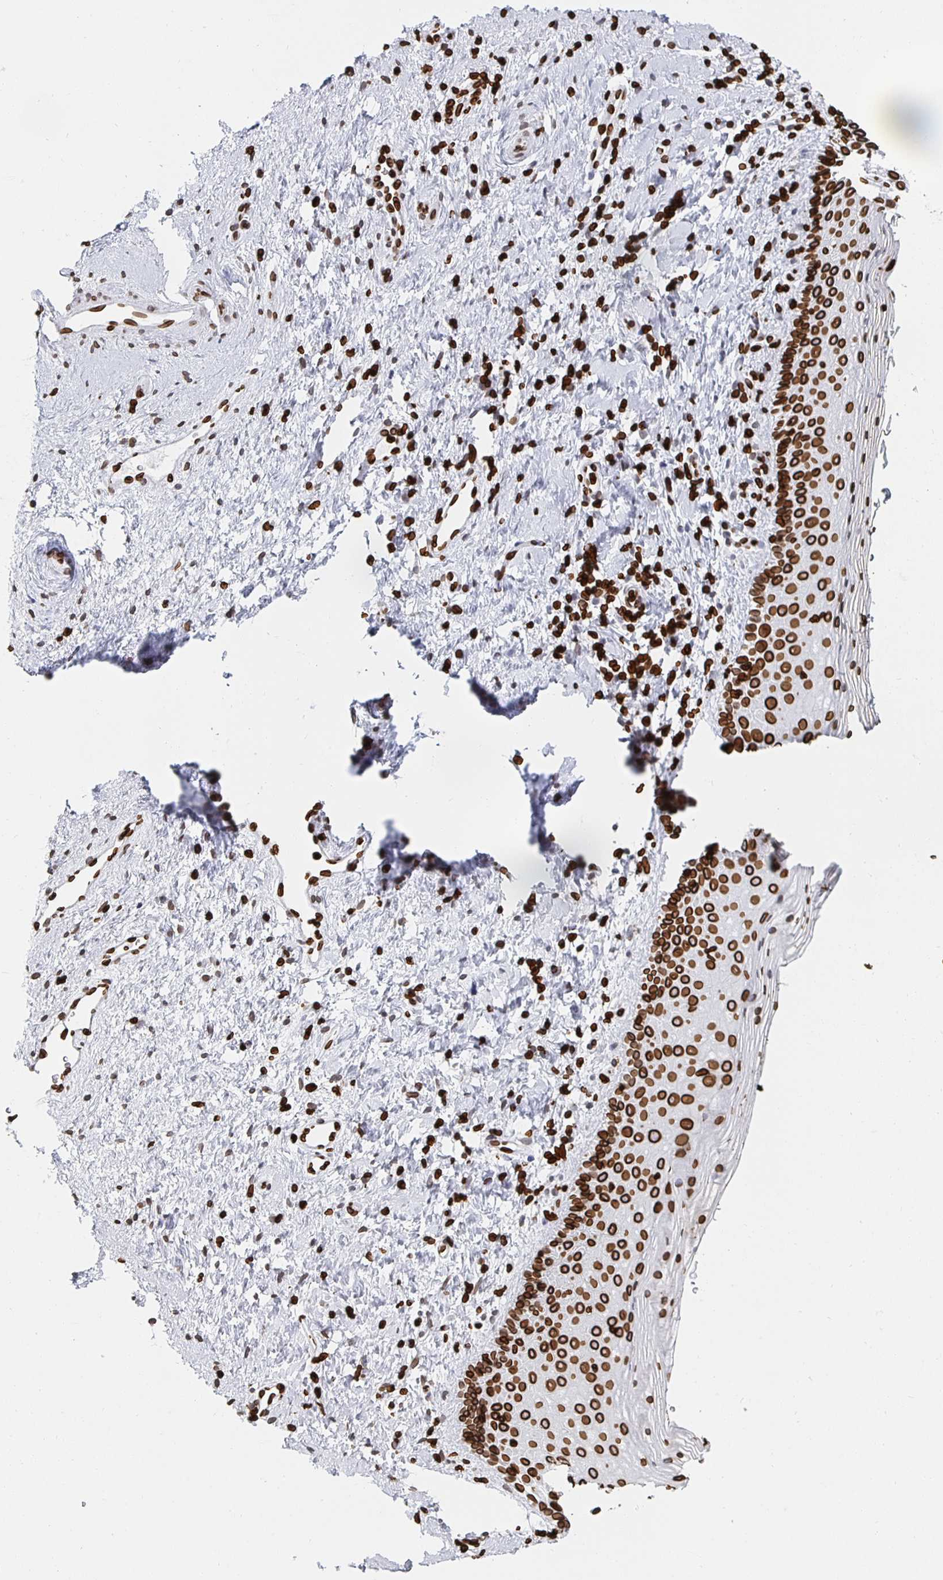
{"staining": {"intensity": "strong", "quantity": ">75%", "location": "cytoplasmic/membranous,nuclear"}, "tissue": "vagina", "cell_type": "Squamous epithelial cells", "image_type": "normal", "snomed": [{"axis": "morphology", "description": "Normal tissue, NOS"}, {"axis": "topography", "description": "Vagina"}], "caption": "Squamous epithelial cells exhibit strong cytoplasmic/membranous,nuclear staining in about >75% of cells in normal vagina. Nuclei are stained in blue.", "gene": "LMNB1", "patient": {"sex": "female", "age": 51}}